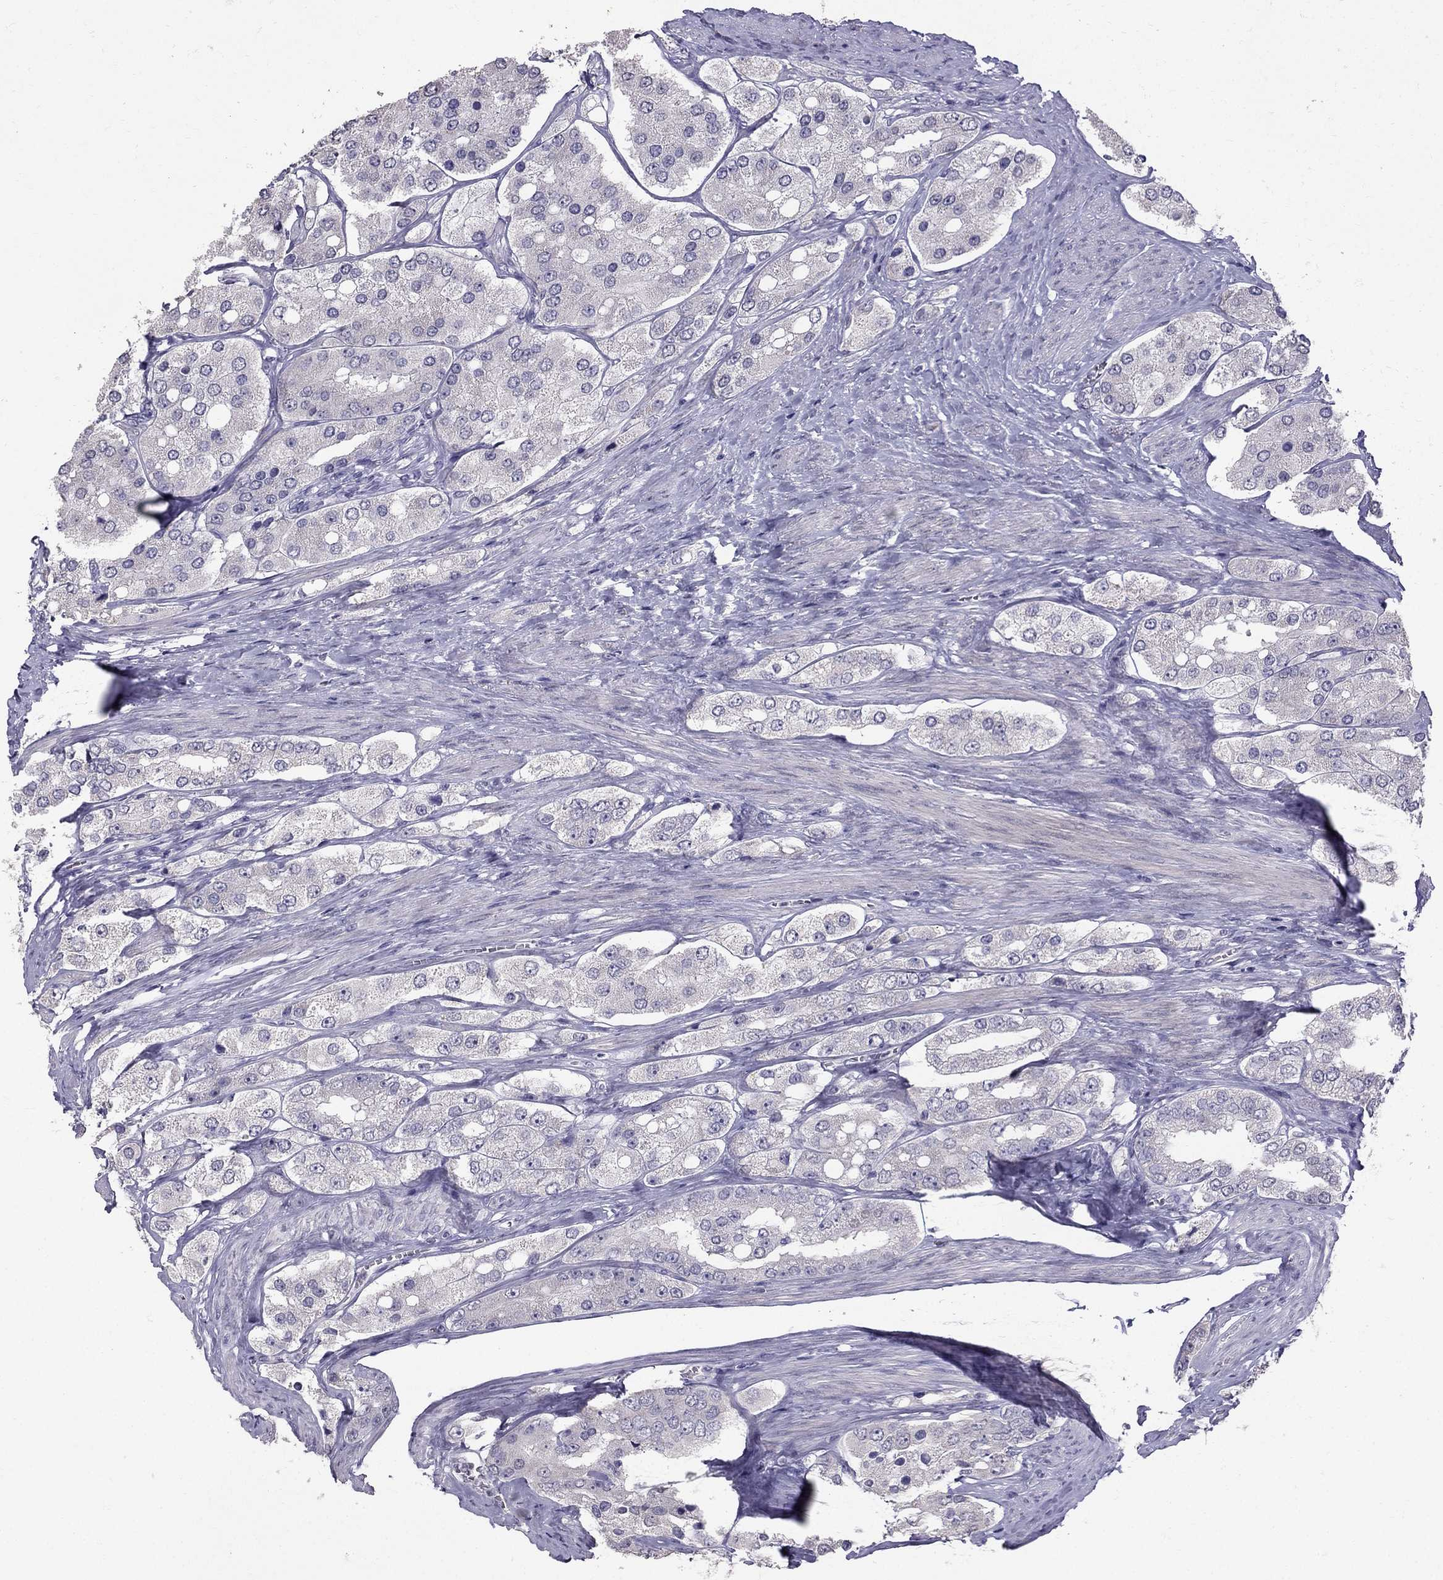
{"staining": {"intensity": "negative", "quantity": "none", "location": "none"}, "tissue": "prostate cancer", "cell_type": "Tumor cells", "image_type": "cancer", "snomed": [{"axis": "morphology", "description": "Adenocarcinoma, Low grade"}, {"axis": "topography", "description": "Prostate"}], "caption": "Histopathology image shows no significant protein positivity in tumor cells of prostate low-grade adenocarcinoma.", "gene": "SCG5", "patient": {"sex": "male", "age": 69}}